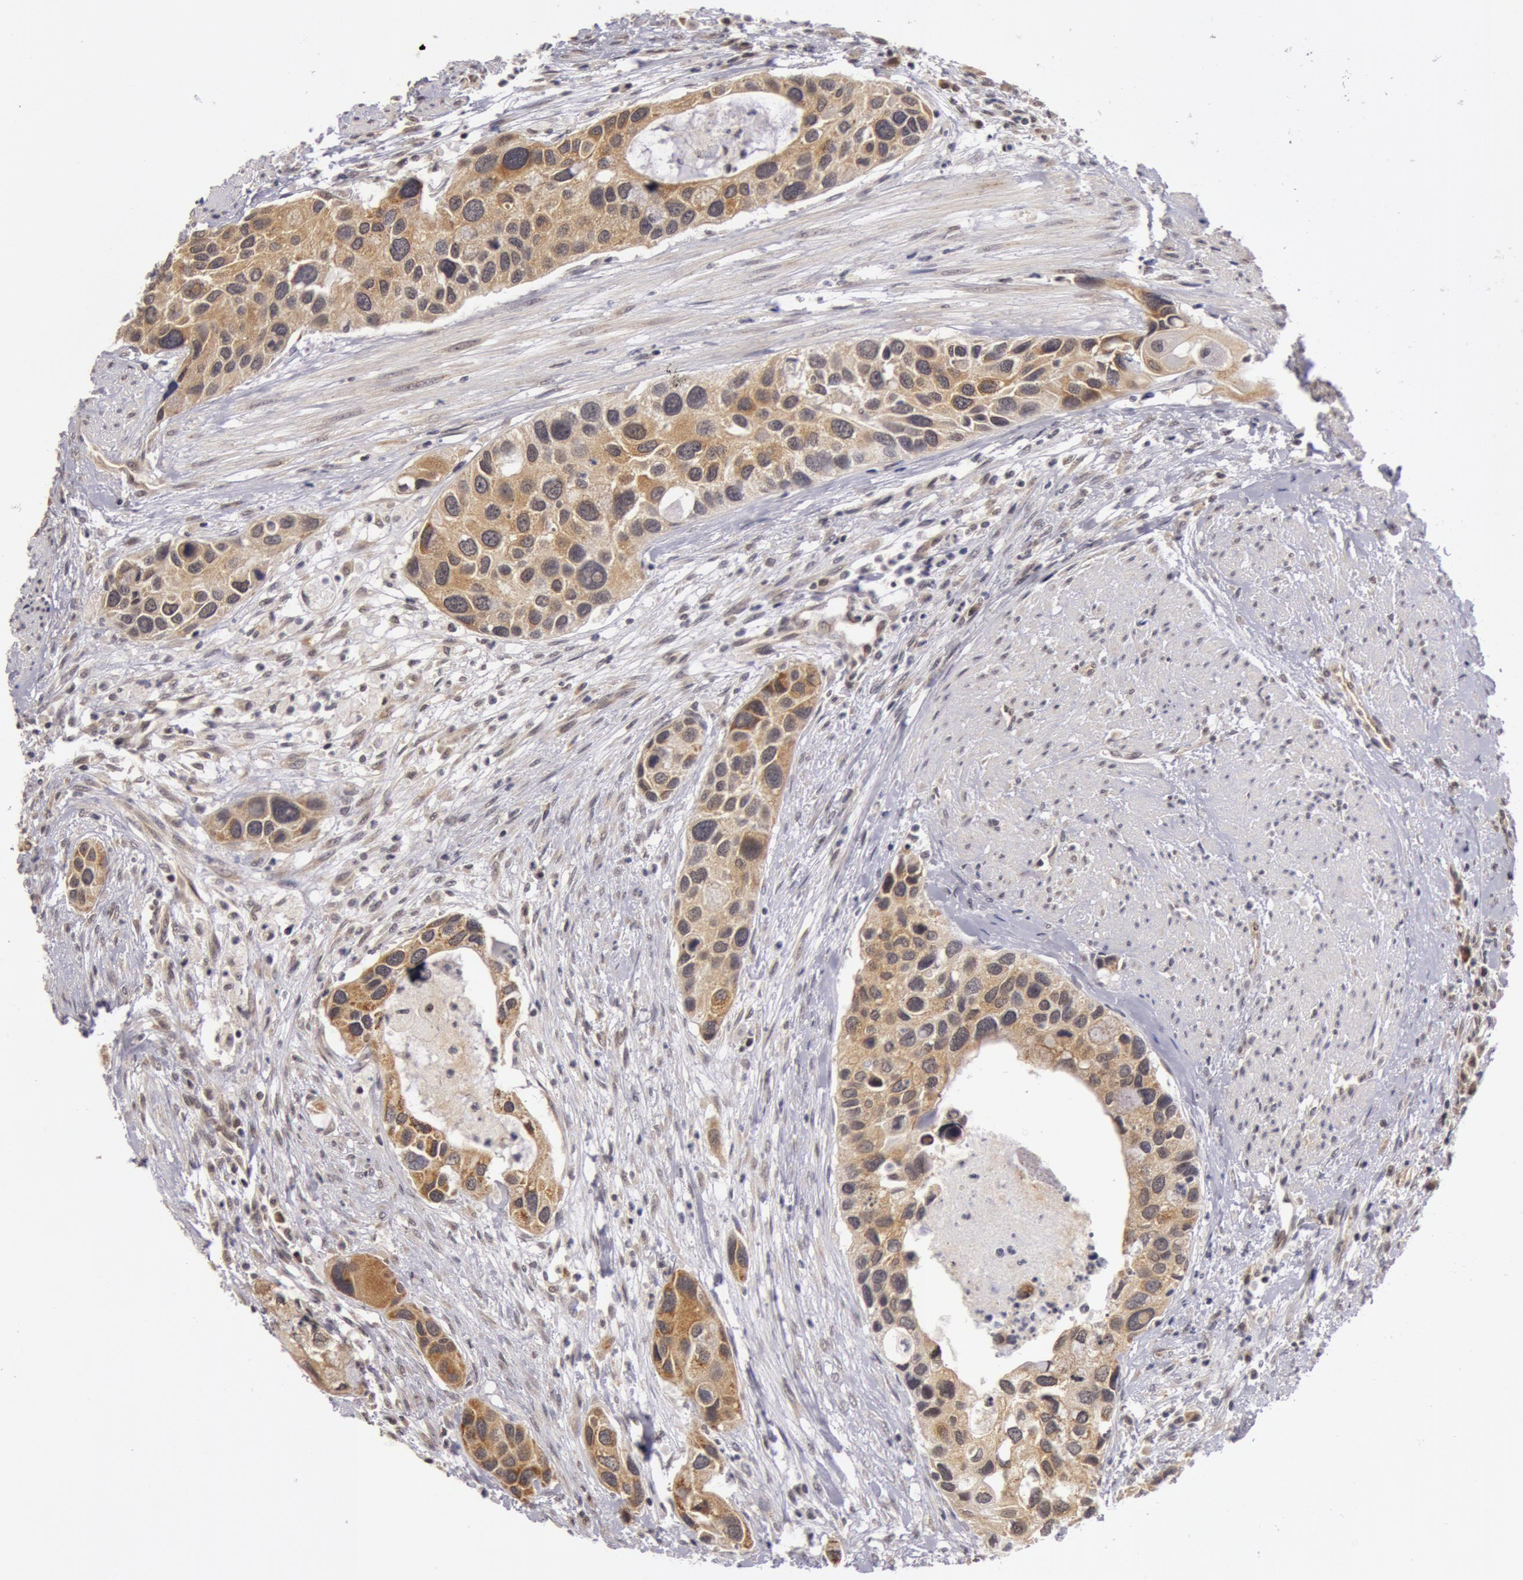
{"staining": {"intensity": "moderate", "quantity": "25%-75%", "location": "cytoplasmic/membranous"}, "tissue": "urothelial cancer", "cell_type": "Tumor cells", "image_type": "cancer", "snomed": [{"axis": "morphology", "description": "Urothelial carcinoma, High grade"}, {"axis": "topography", "description": "Urinary bladder"}], "caption": "Immunohistochemical staining of urothelial cancer demonstrates medium levels of moderate cytoplasmic/membranous positivity in about 25%-75% of tumor cells. The staining was performed using DAB to visualize the protein expression in brown, while the nuclei were stained in blue with hematoxylin (Magnification: 20x).", "gene": "SYTL4", "patient": {"sex": "male", "age": 66}}